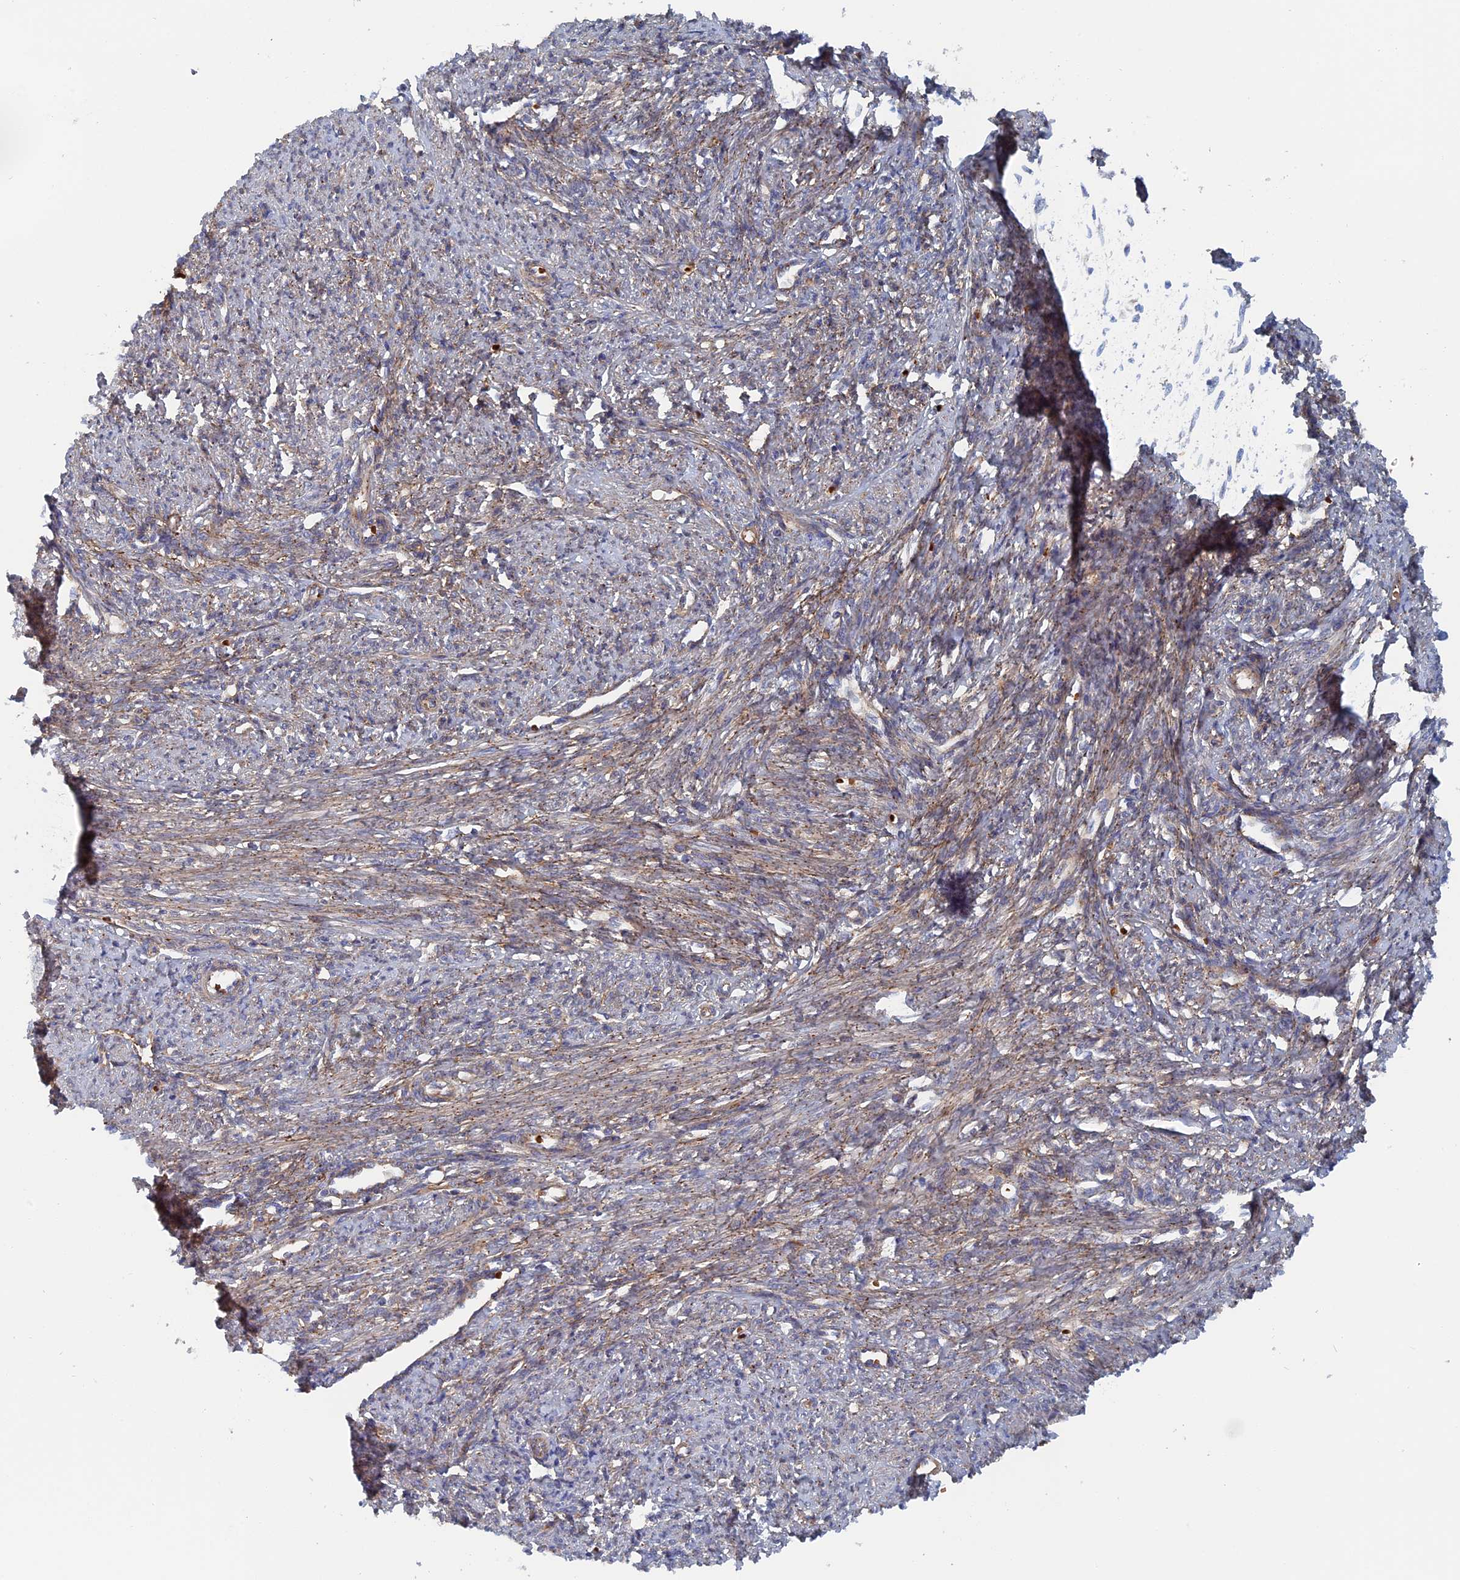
{"staining": {"intensity": "moderate", "quantity": "25%-75%", "location": "cytoplasmic/membranous"}, "tissue": "smooth muscle", "cell_type": "Smooth muscle cells", "image_type": "normal", "snomed": [{"axis": "morphology", "description": "Normal tissue, NOS"}, {"axis": "topography", "description": "Smooth muscle"}, {"axis": "topography", "description": "Uterus"}], "caption": "A high-resolution image shows IHC staining of unremarkable smooth muscle, which demonstrates moderate cytoplasmic/membranous expression in approximately 25%-75% of smooth muscle cells.", "gene": "TMEM196", "patient": {"sex": "female", "age": 59}}